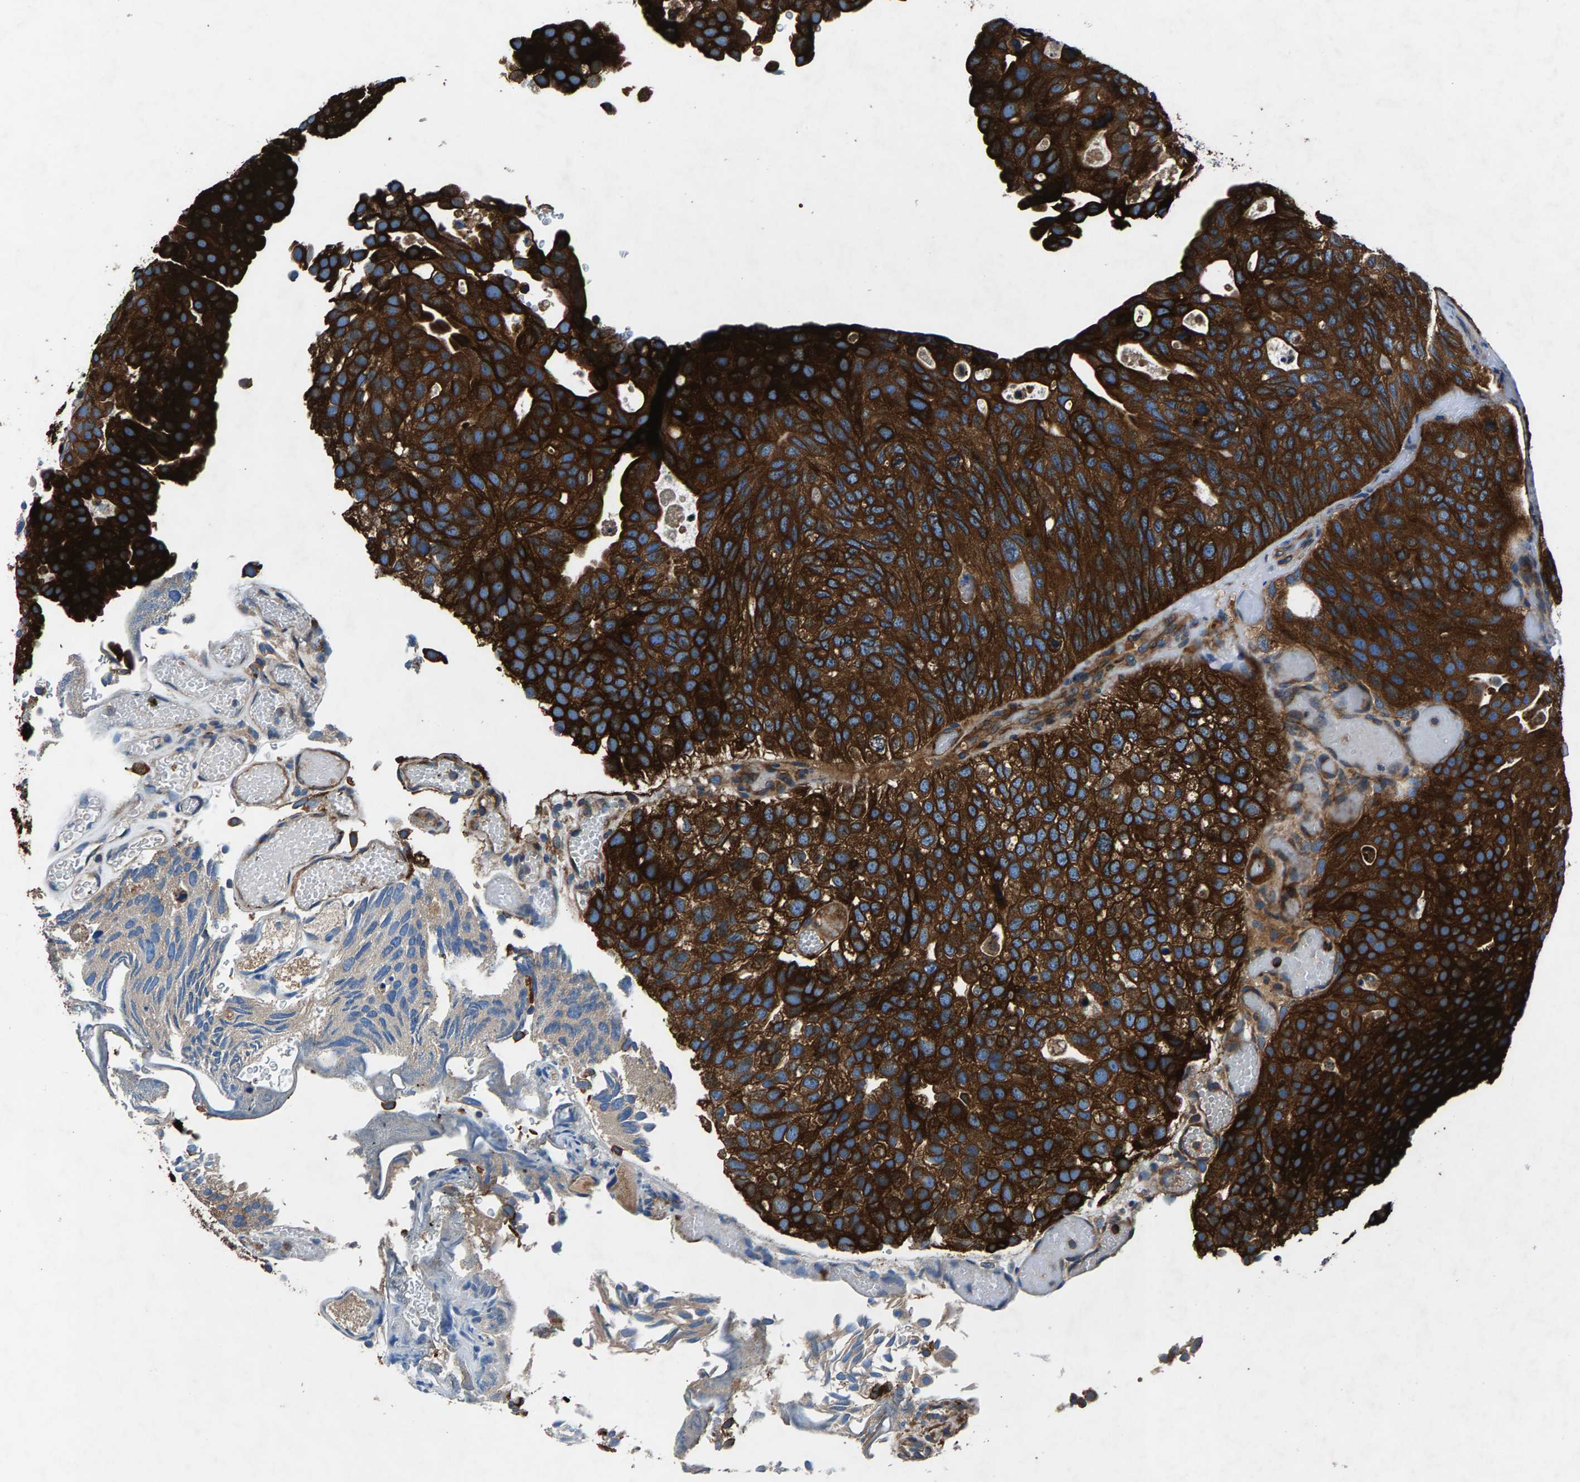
{"staining": {"intensity": "strong", "quantity": ">75%", "location": "cytoplasmic/membranous"}, "tissue": "urothelial cancer", "cell_type": "Tumor cells", "image_type": "cancer", "snomed": [{"axis": "morphology", "description": "Urothelial carcinoma, Low grade"}, {"axis": "topography", "description": "Urinary bladder"}], "caption": "The immunohistochemical stain labels strong cytoplasmic/membranous positivity in tumor cells of urothelial carcinoma (low-grade) tissue. (DAB = brown stain, brightfield microscopy at high magnification).", "gene": "LPCAT1", "patient": {"sex": "male", "age": 78}}